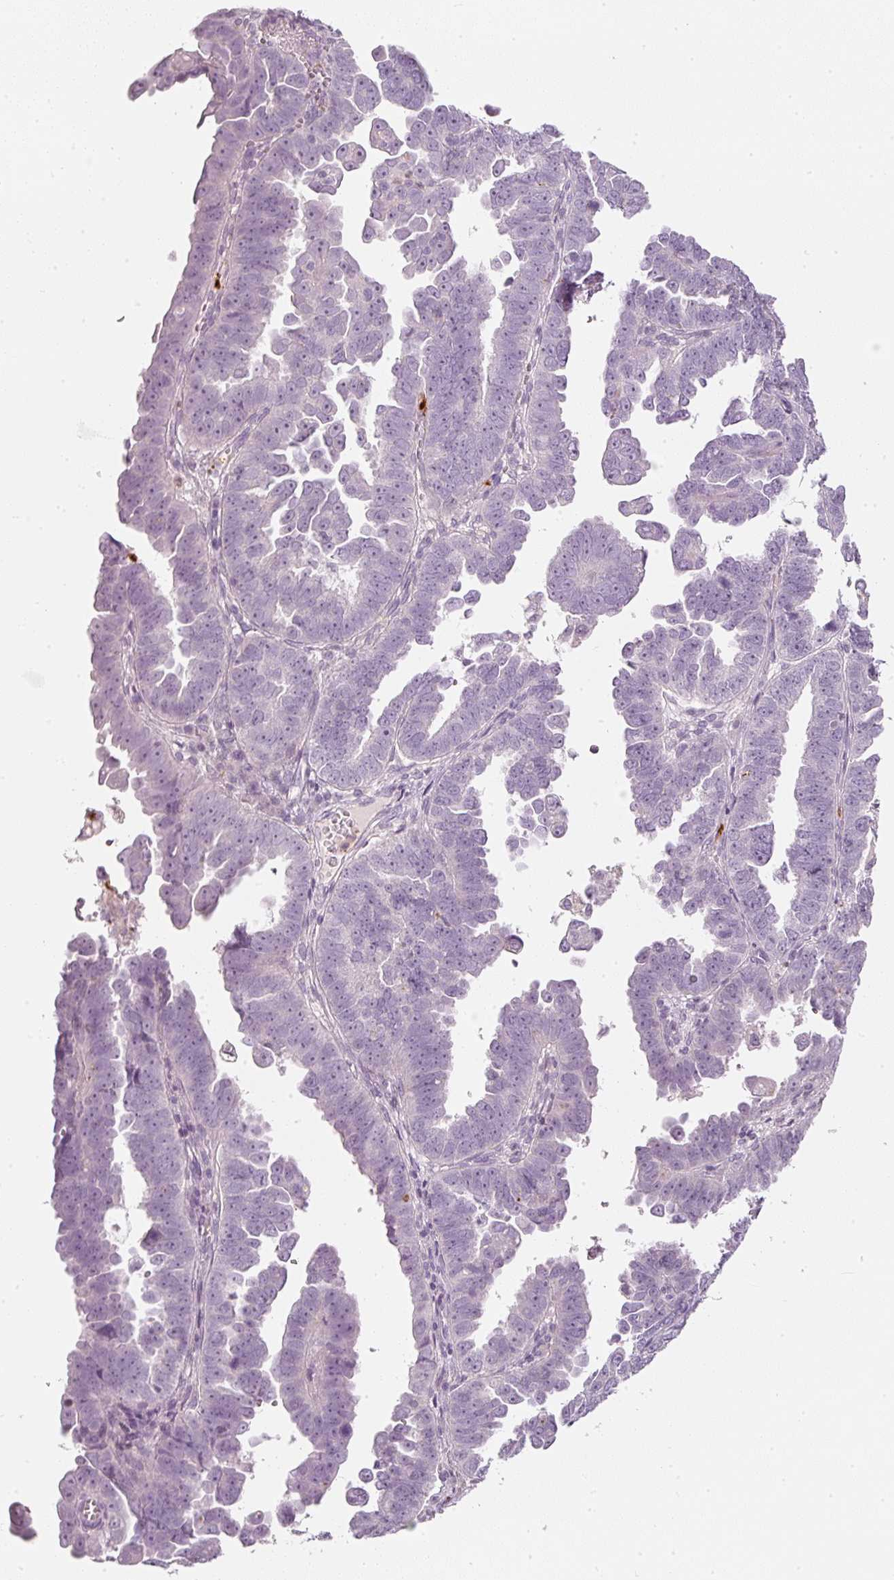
{"staining": {"intensity": "negative", "quantity": "none", "location": "none"}, "tissue": "endometrial cancer", "cell_type": "Tumor cells", "image_type": "cancer", "snomed": [{"axis": "morphology", "description": "Adenocarcinoma, NOS"}, {"axis": "topography", "description": "Endometrium"}], "caption": "High power microscopy micrograph of an immunohistochemistry image of endometrial cancer (adenocarcinoma), revealing no significant expression in tumor cells. (Brightfield microscopy of DAB (3,3'-diaminobenzidine) immunohistochemistry at high magnification).", "gene": "LECT2", "patient": {"sex": "female", "age": 75}}